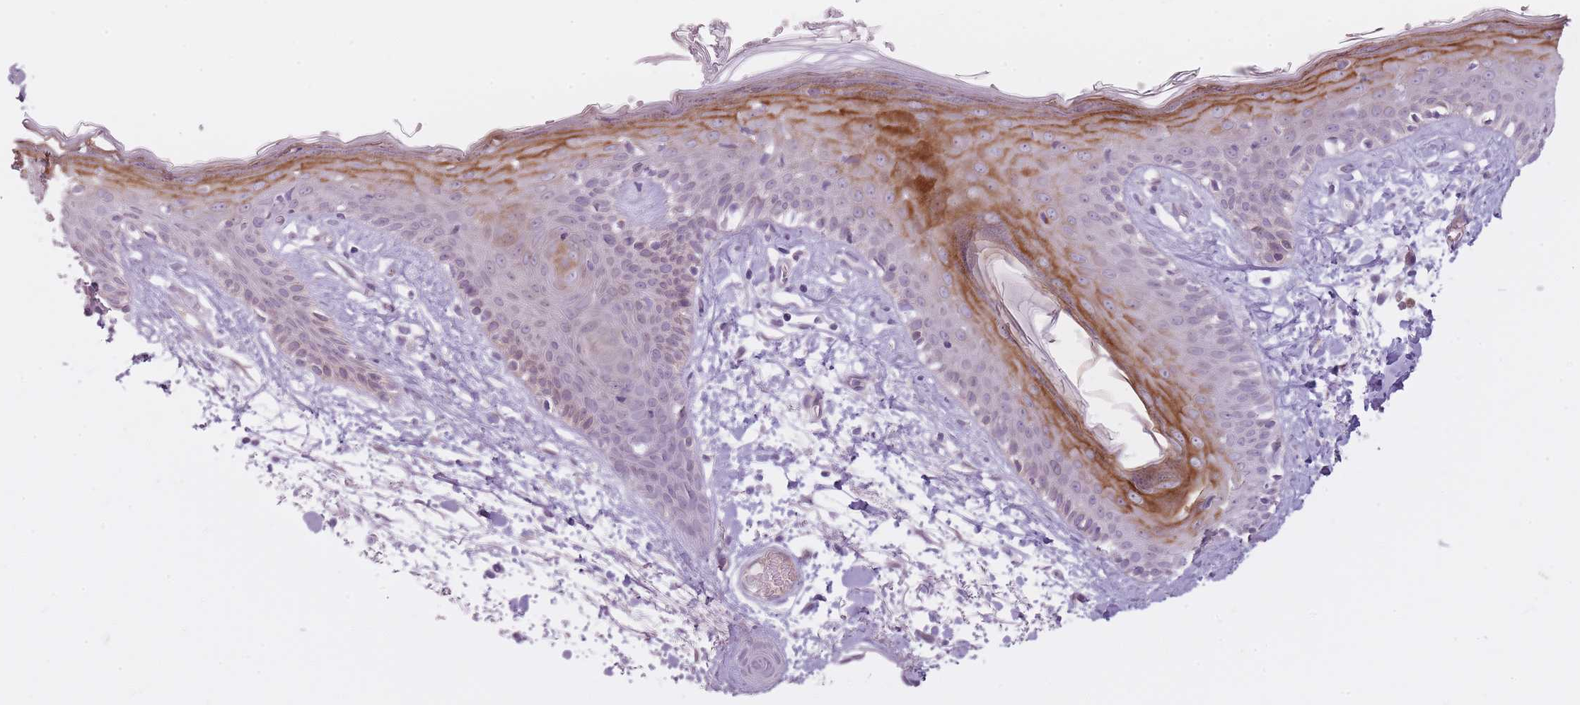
{"staining": {"intensity": "negative", "quantity": "none", "location": "none"}, "tissue": "skin", "cell_type": "Fibroblasts", "image_type": "normal", "snomed": [{"axis": "morphology", "description": "Normal tissue, NOS"}, {"axis": "topography", "description": "Skin"}], "caption": "Immunohistochemistry micrograph of normal human skin stained for a protein (brown), which reveals no staining in fibroblasts. Brightfield microscopy of immunohistochemistry (IHC) stained with DAB (3,3'-diaminobenzidine) (brown) and hematoxylin (blue), captured at high magnification.", "gene": "PGRMC2", "patient": {"sex": "male", "age": 79}}